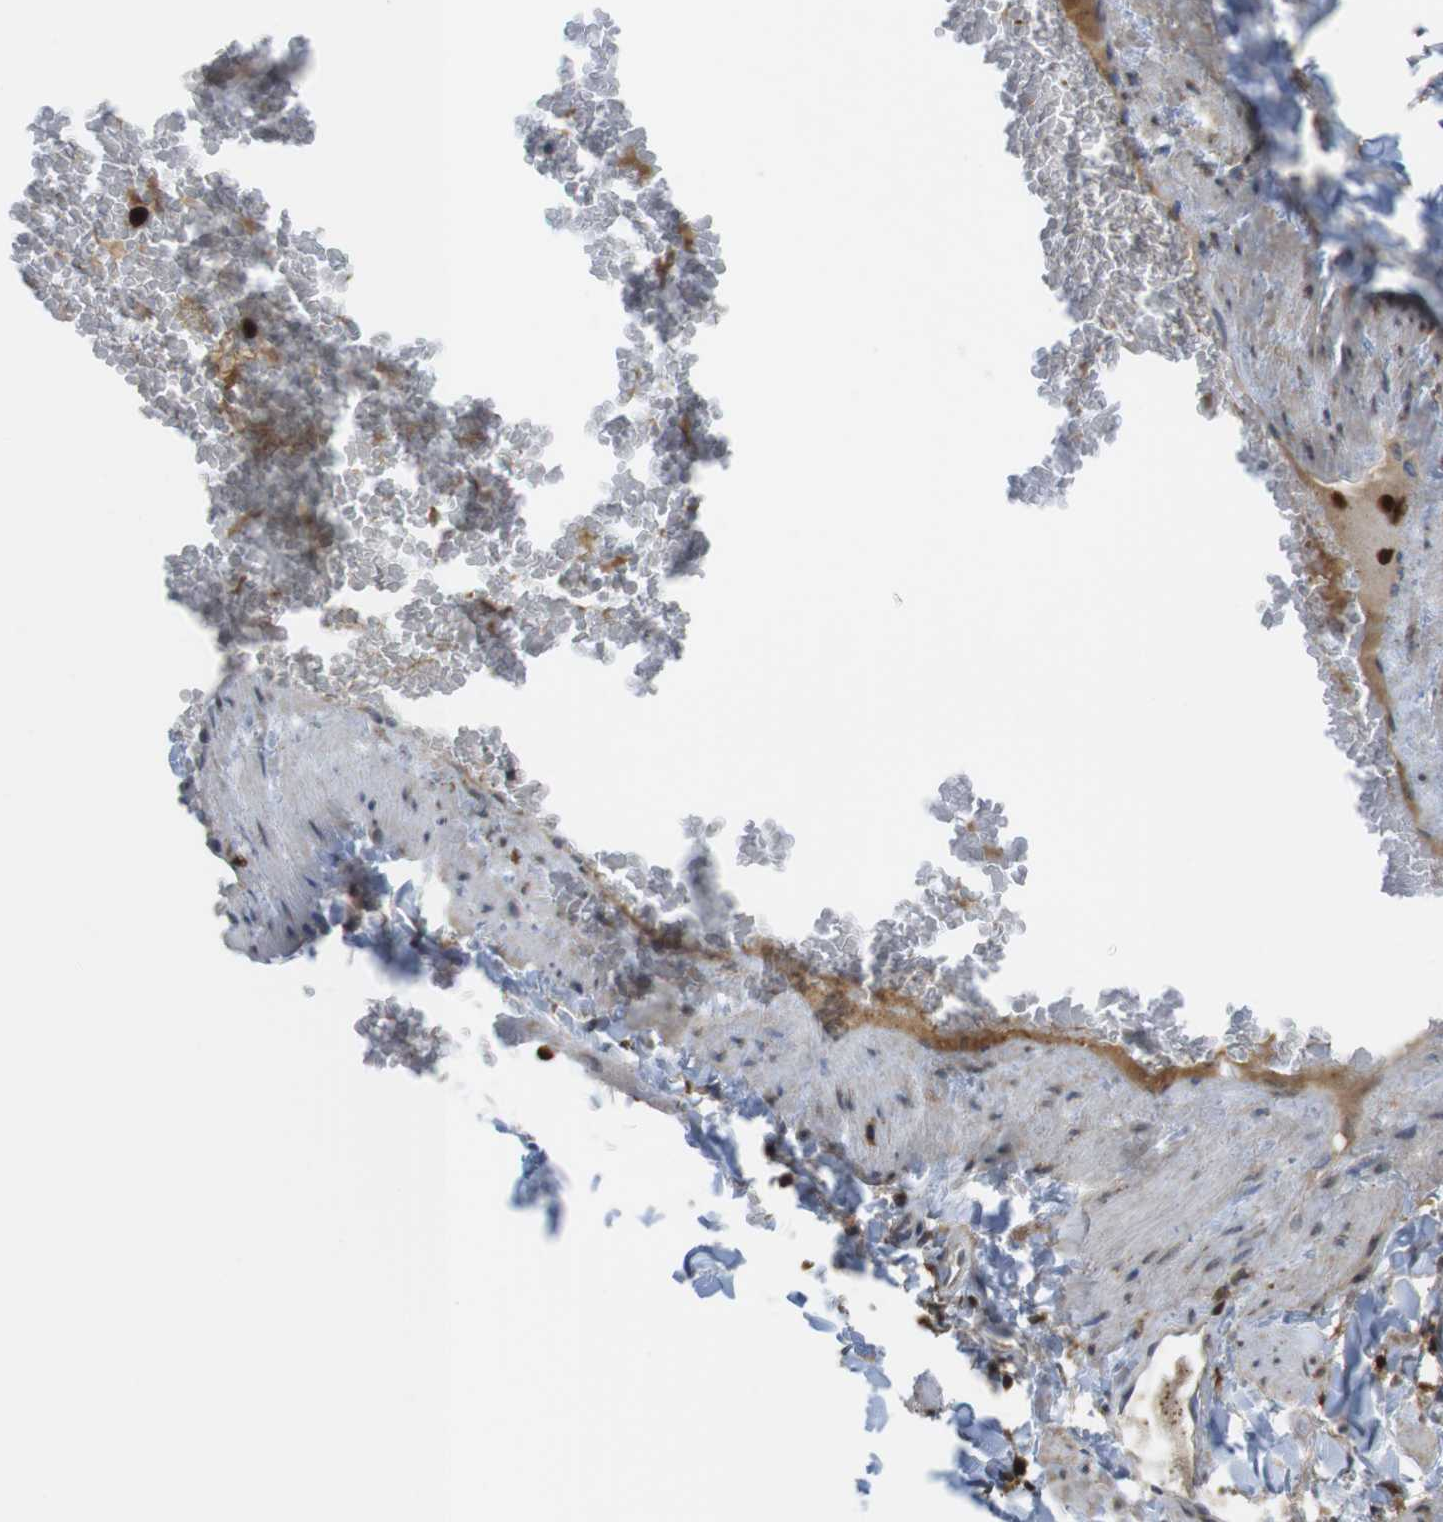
{"staining": {"intensity": "weak", "quantity": ">75%", "location": "cytoplasmic/membranous"}, "tissue": "adipose tissue", "cell_type": "Adipocytes", "image_type": "normal", "snomed": [{"axis": "morphology", "description": "Normal tissue, NOS"}, {"axis": "topography", "description": "Vascular tissue"}], "caption": "Unremarkable adipose tissue was stained to show a protein in brown. There is low levels of weak cytoplasmic/membranous staining in about >75% of adipocytes.", "gene": "PRKCD", "patient": {"sex": "male", "age": 41}}